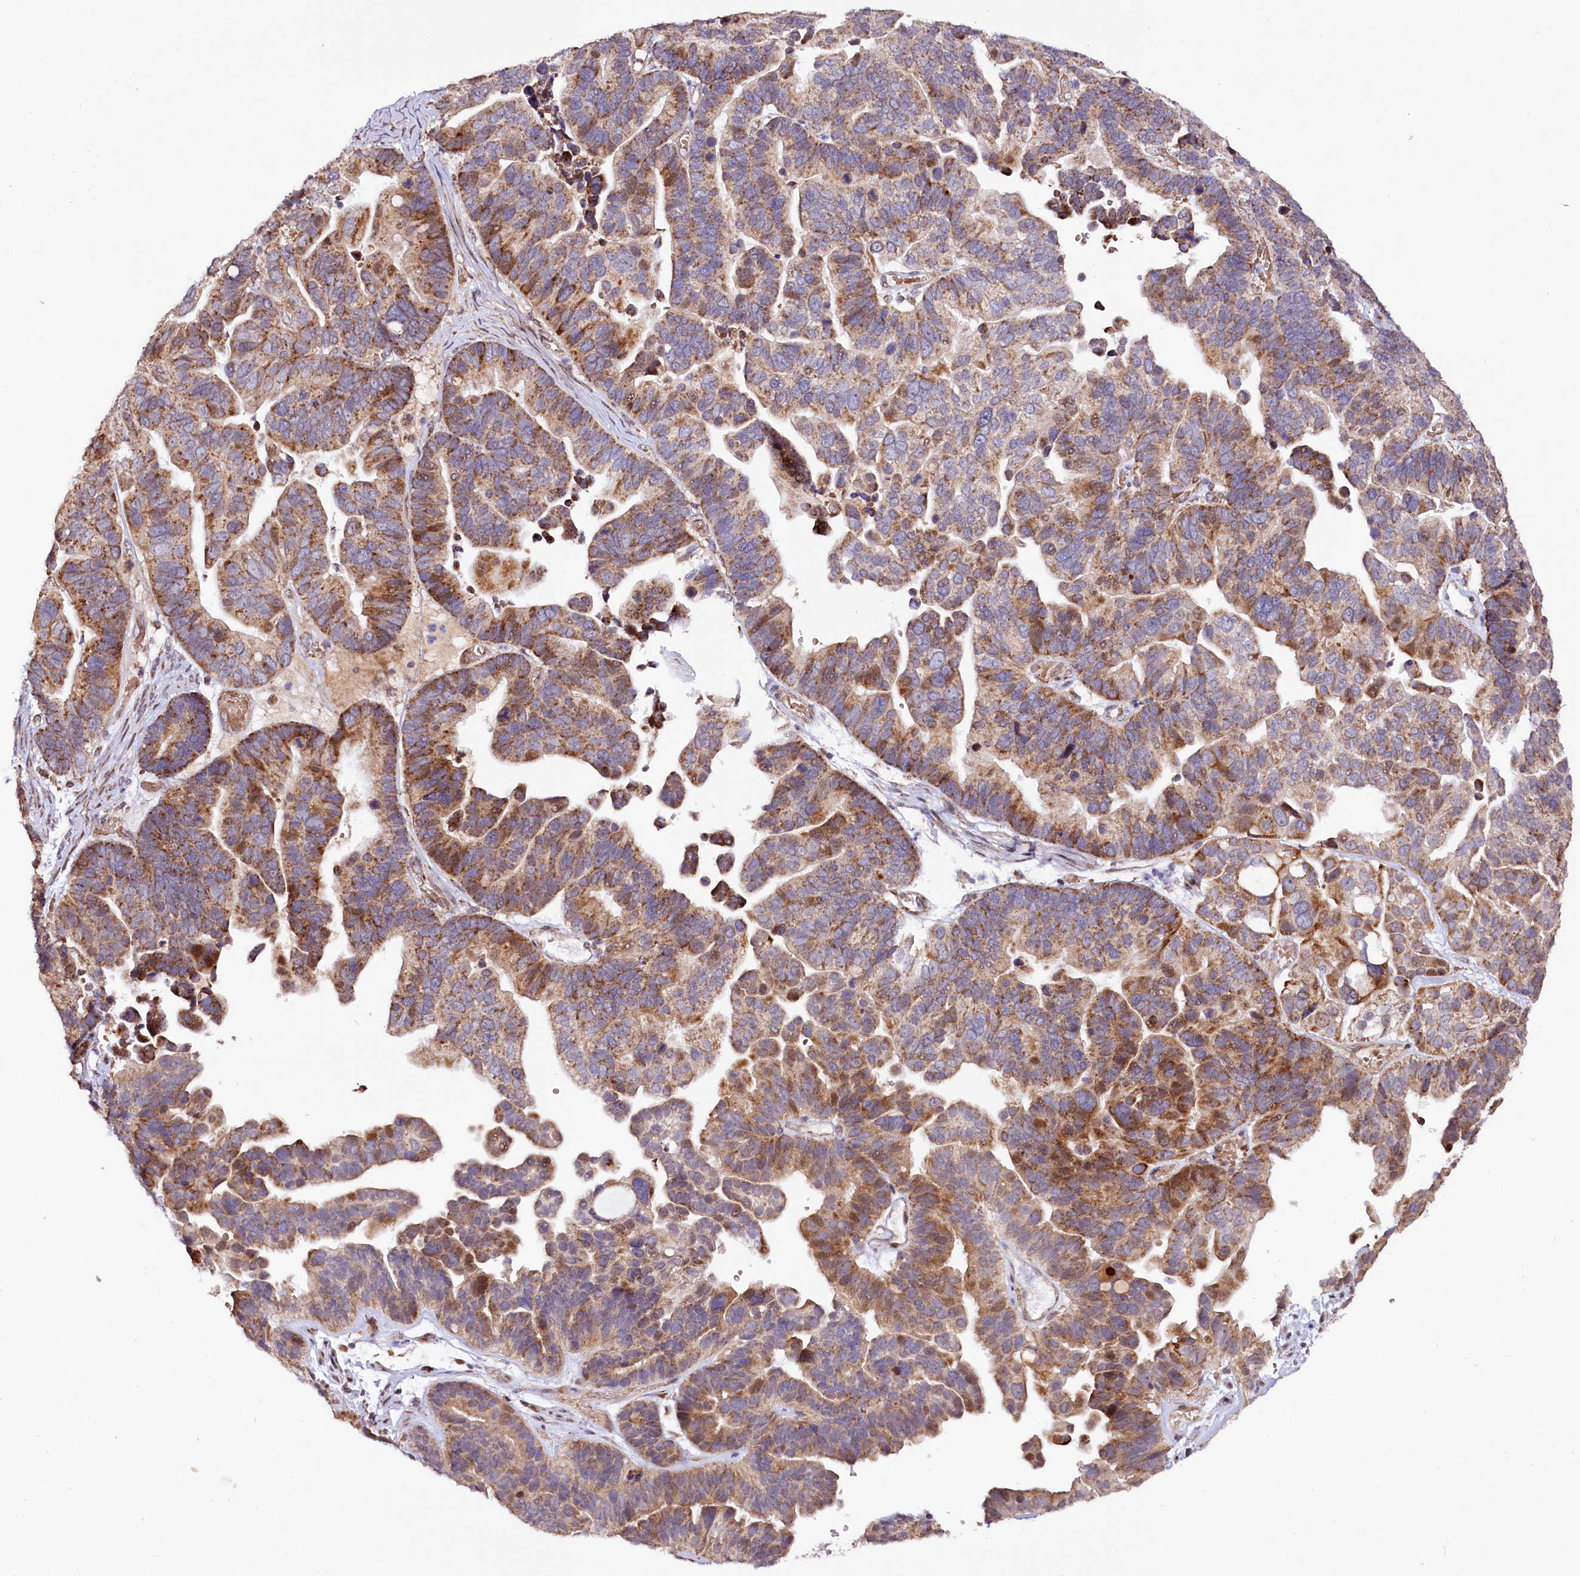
{"staining": {"intensity": "moderate", "quantity": ">75%", "location": "cytoplasmic/membranous"}, "tissue": "ovarian cancer", "cell_type": "Tumor cells", "image_type": "cancer", "snomed": [{"axis": "morphology", "description": "Cystadenocarcinoma, serous, NOS"}, {"axis": "topography", "description": "Ovary"}], "caption": "About >75% of tumor cells in ovarian serous cystadenocarcinoma exhibit moderate cytoplasmic/membranous protein expression as visualized by brown immunohistochemical staining.", "gene": "ST7", "patient": {"sex": "female", "age": 56}}